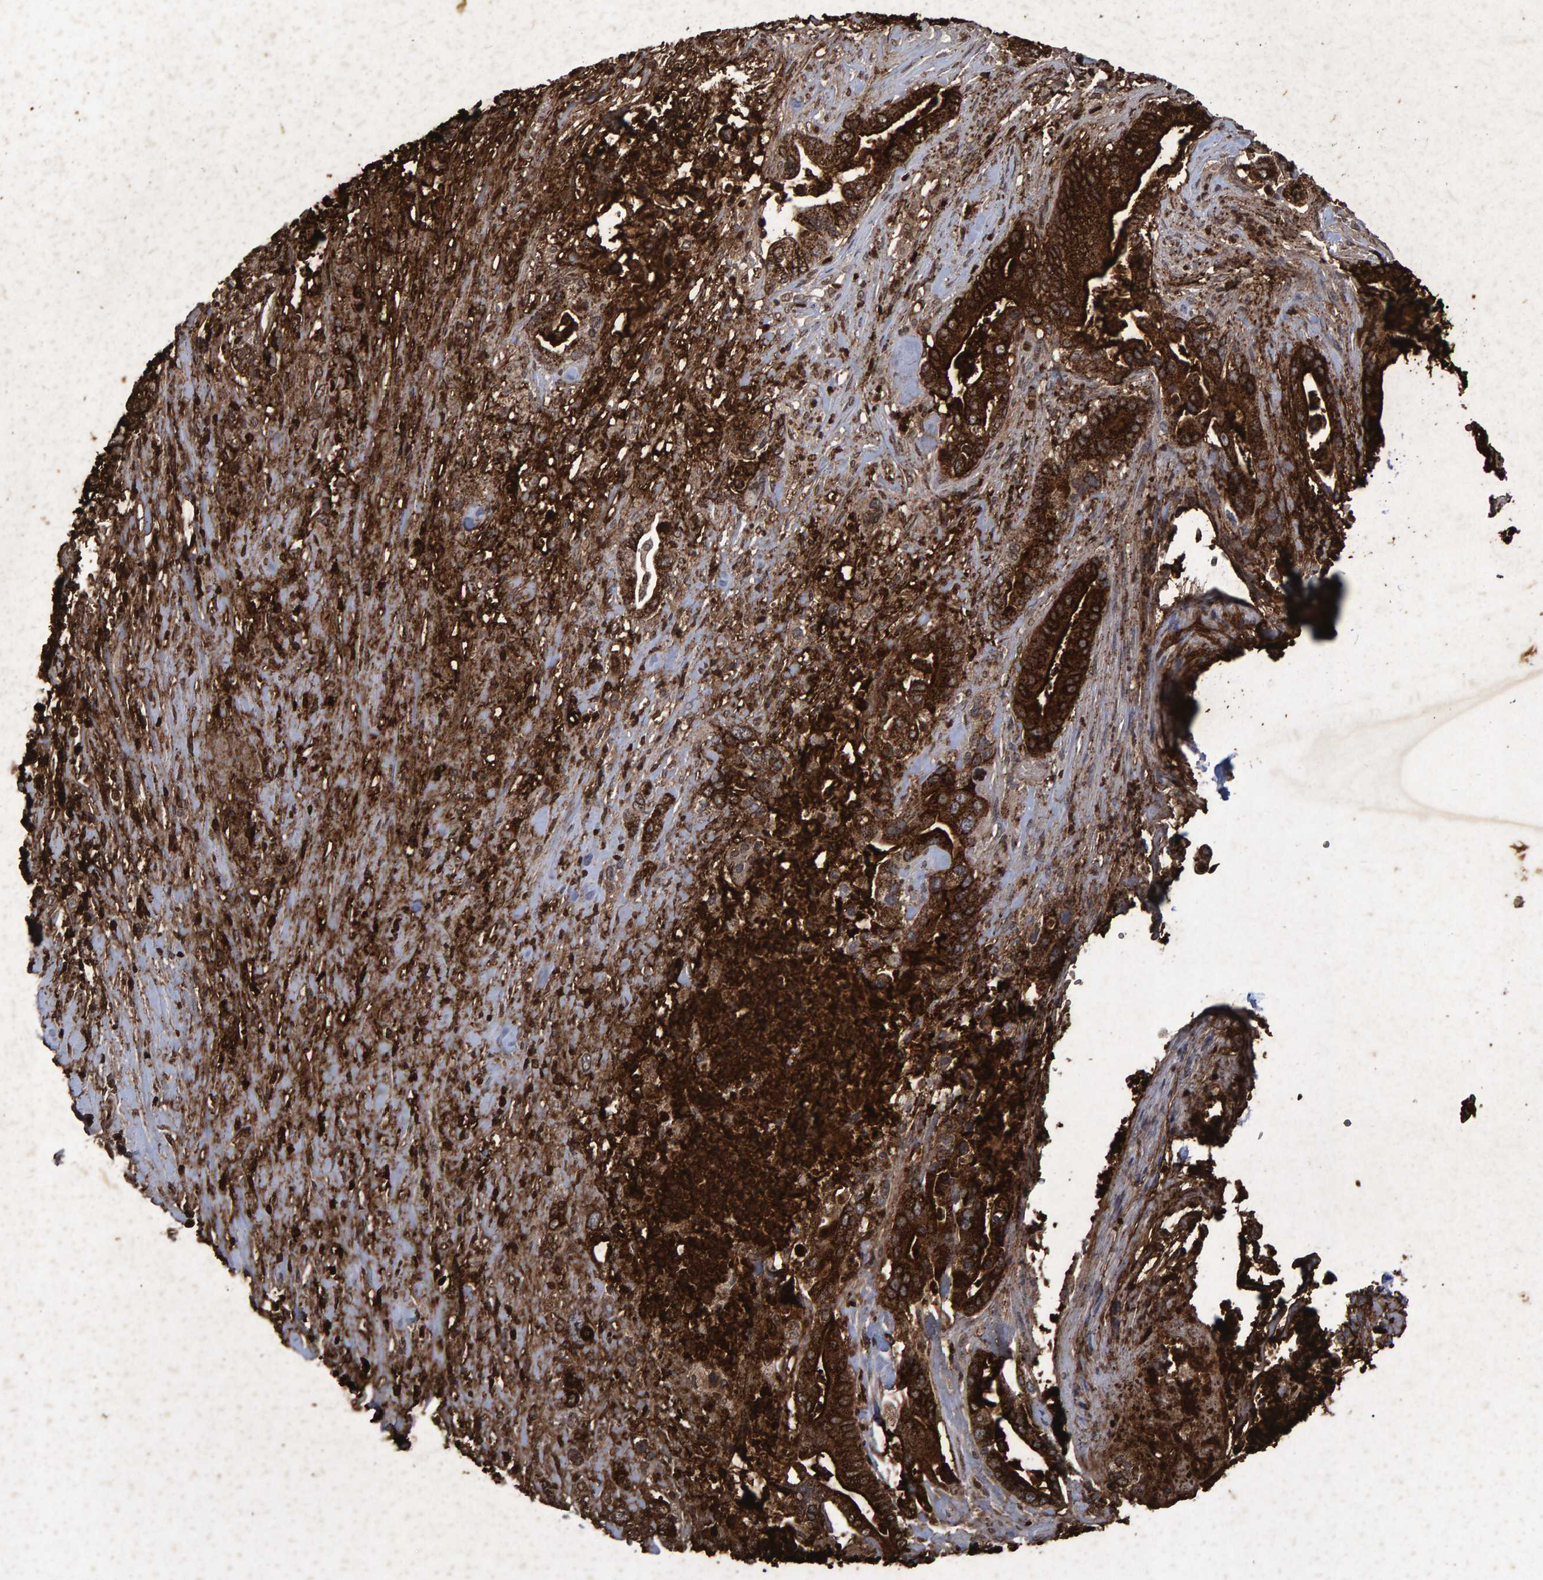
{"staining": {"intensity": "strong", "quantity": ">75%", "location": "cytoplasmic/membranous"}, "tissue": "pancreatic cancer", "cell_type": "Tumor cells", "image_type": "cancer", "snomed": [{"axis": "morphology", "description": "Adenocarcinoma, NOS"}, {"axis": "topography", "description": "Pancreas"}], "caption": "This photomicrograph exhibits IHC staining of human pancreatic cancer (adenocarcinoma), with high strong cytoplasmic/membranous staining in about >75% of tumor cells.", "gene": "GALC", "patient": {"sex": "male", "age": 69}}